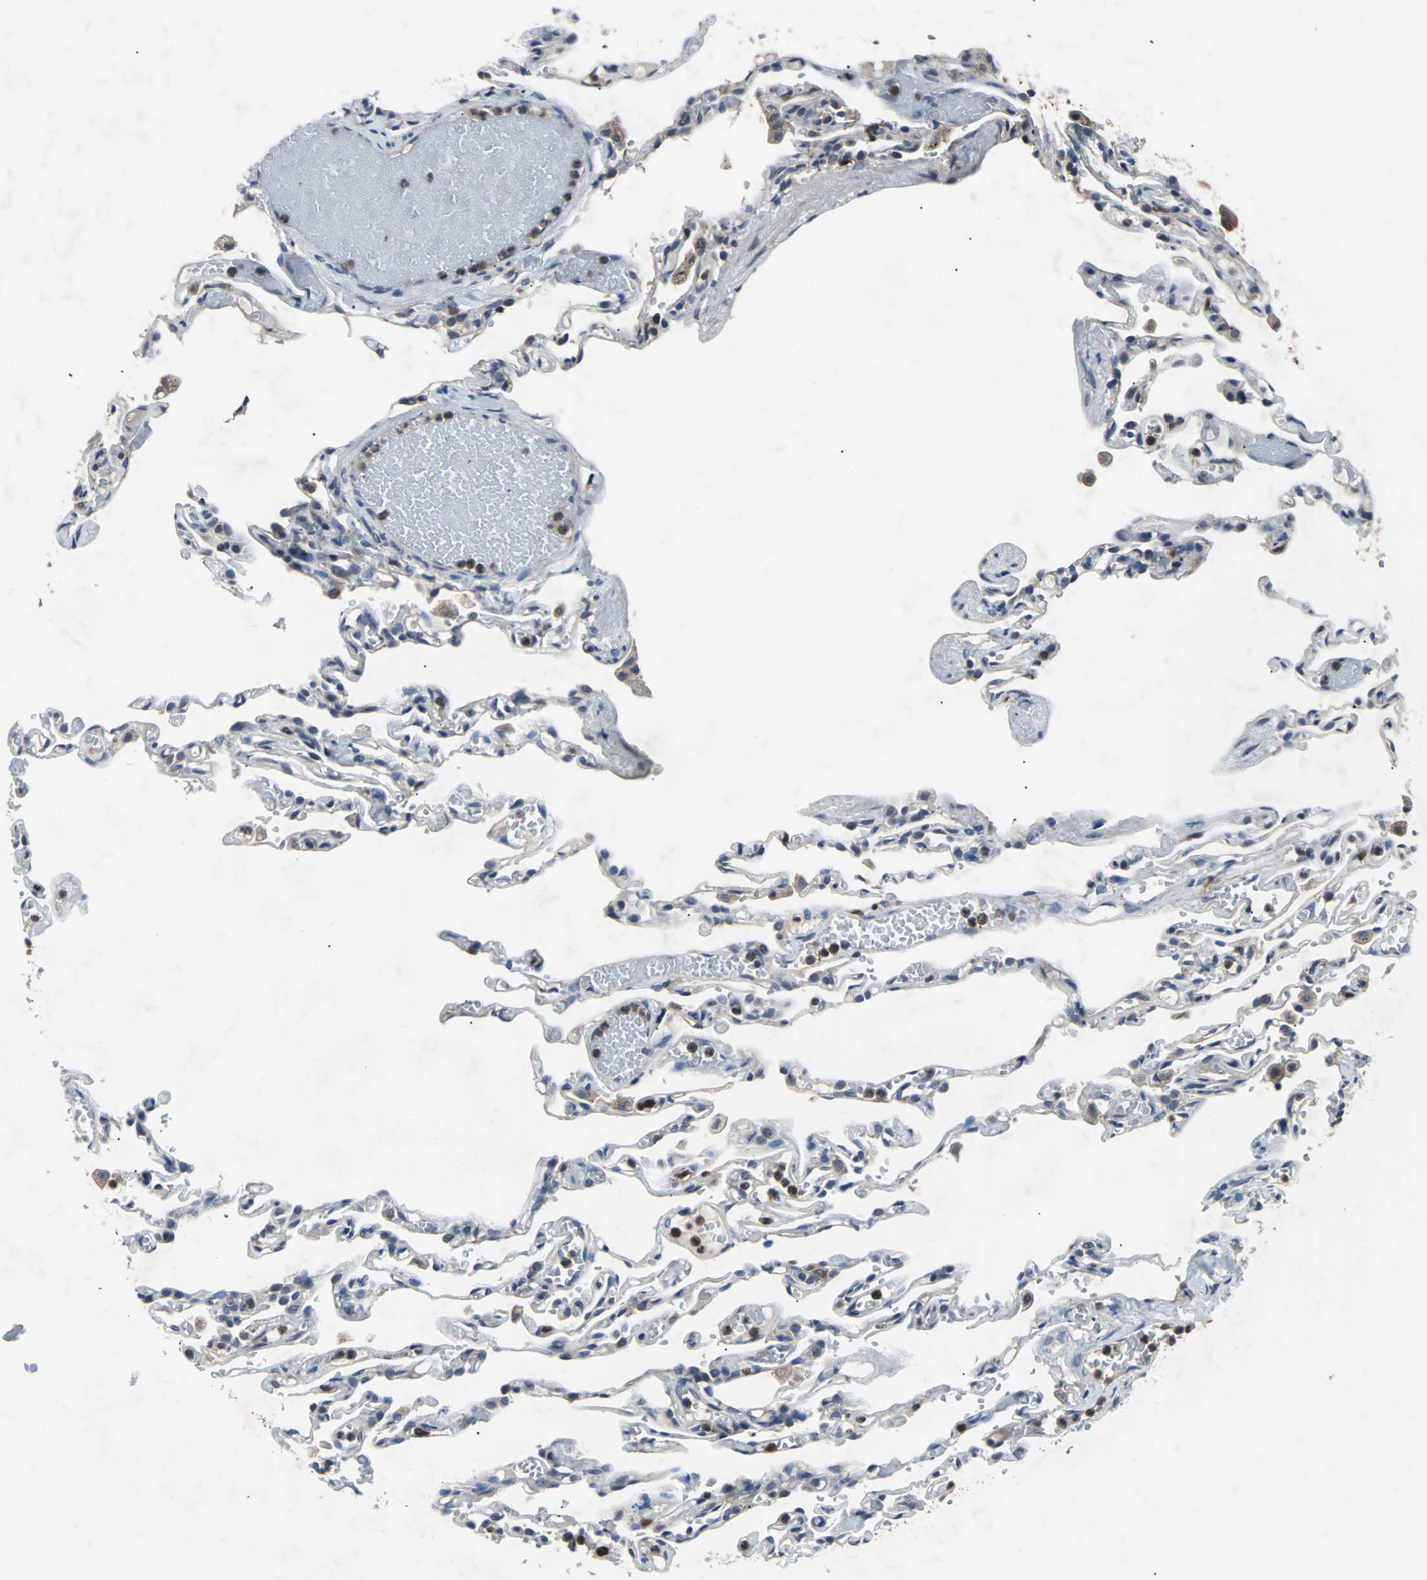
{"staining": {"intensity": "negative", "quantity": "none", "location": "none"}, "tissue": "lung", "cell_type": "Alveolar cells", "image_type": "normal", "snomed": [{"axis": "morphology", "description": "Normal tissue, NOS"}, {"axis": "topography", "description": "Lung"}], "caption": "Alveolar cells are negative for brown protein staining in unremarkable lung. (DAB (3,3'-diaminobenzidine) immunohistochemistry, high magnification).", "gene": "PAK1", "patient": {"sex": "male", "age": 21}}